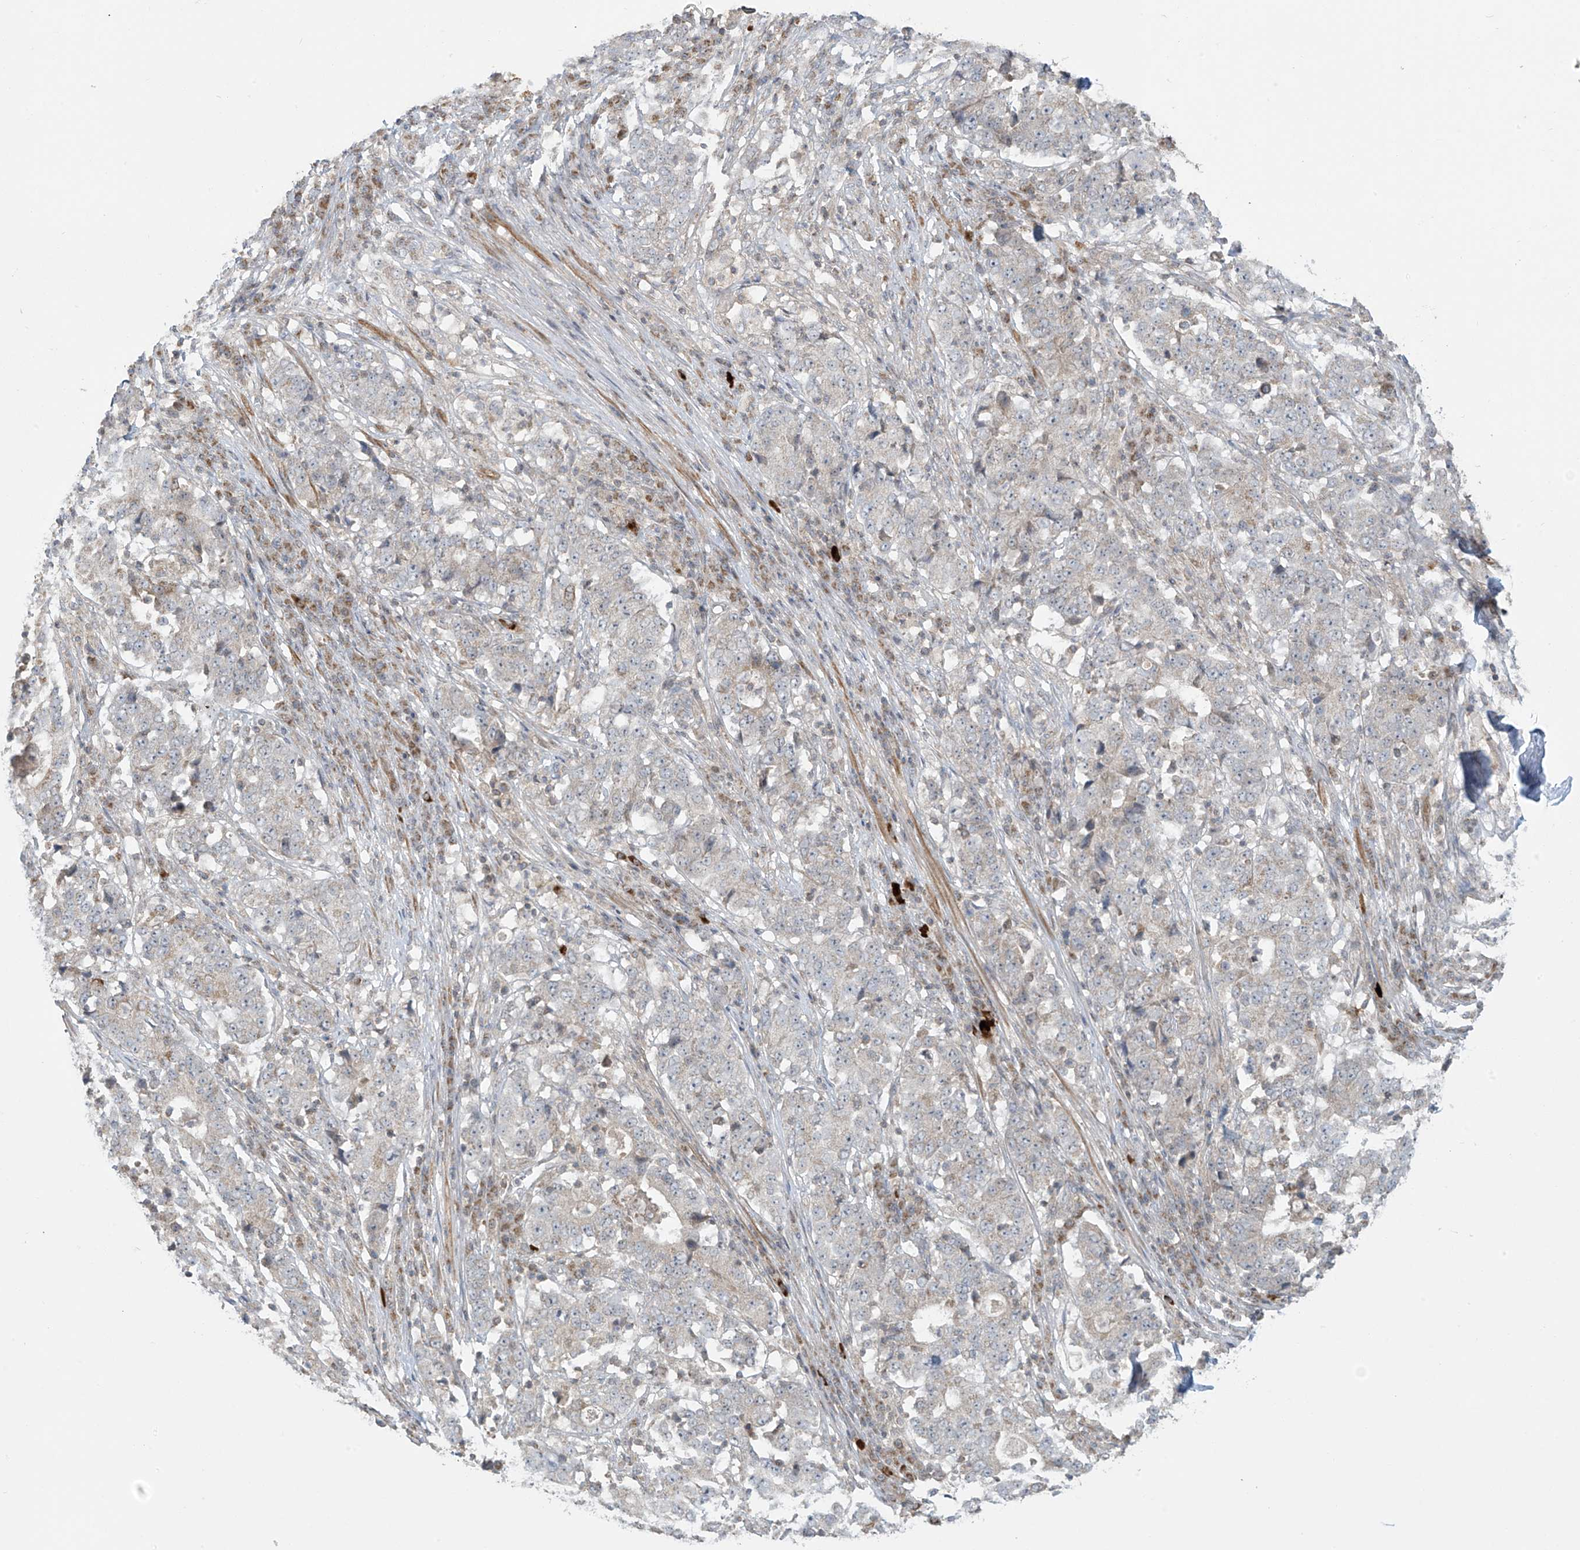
{"staining": {"intensity": "negative", "quantity": "none", "location": "none"}, "tissue": "stomach cancer", "cell_type": "Tumor cells", "image_type": "cancer", "snomed": [{"axis": "morphology", "description": "Adenocarcinoma, NOS"}, {"axis": "topography", "description": "Stomach"}], "caption": "Immunohistochemical staining of adenocarcinoma (stomach) demonstrates no significant positivity in tumor cells. Nuclei are stained in blue.", "gene": "HDDC2", "patient": {"sex": "male", "age": 59}}